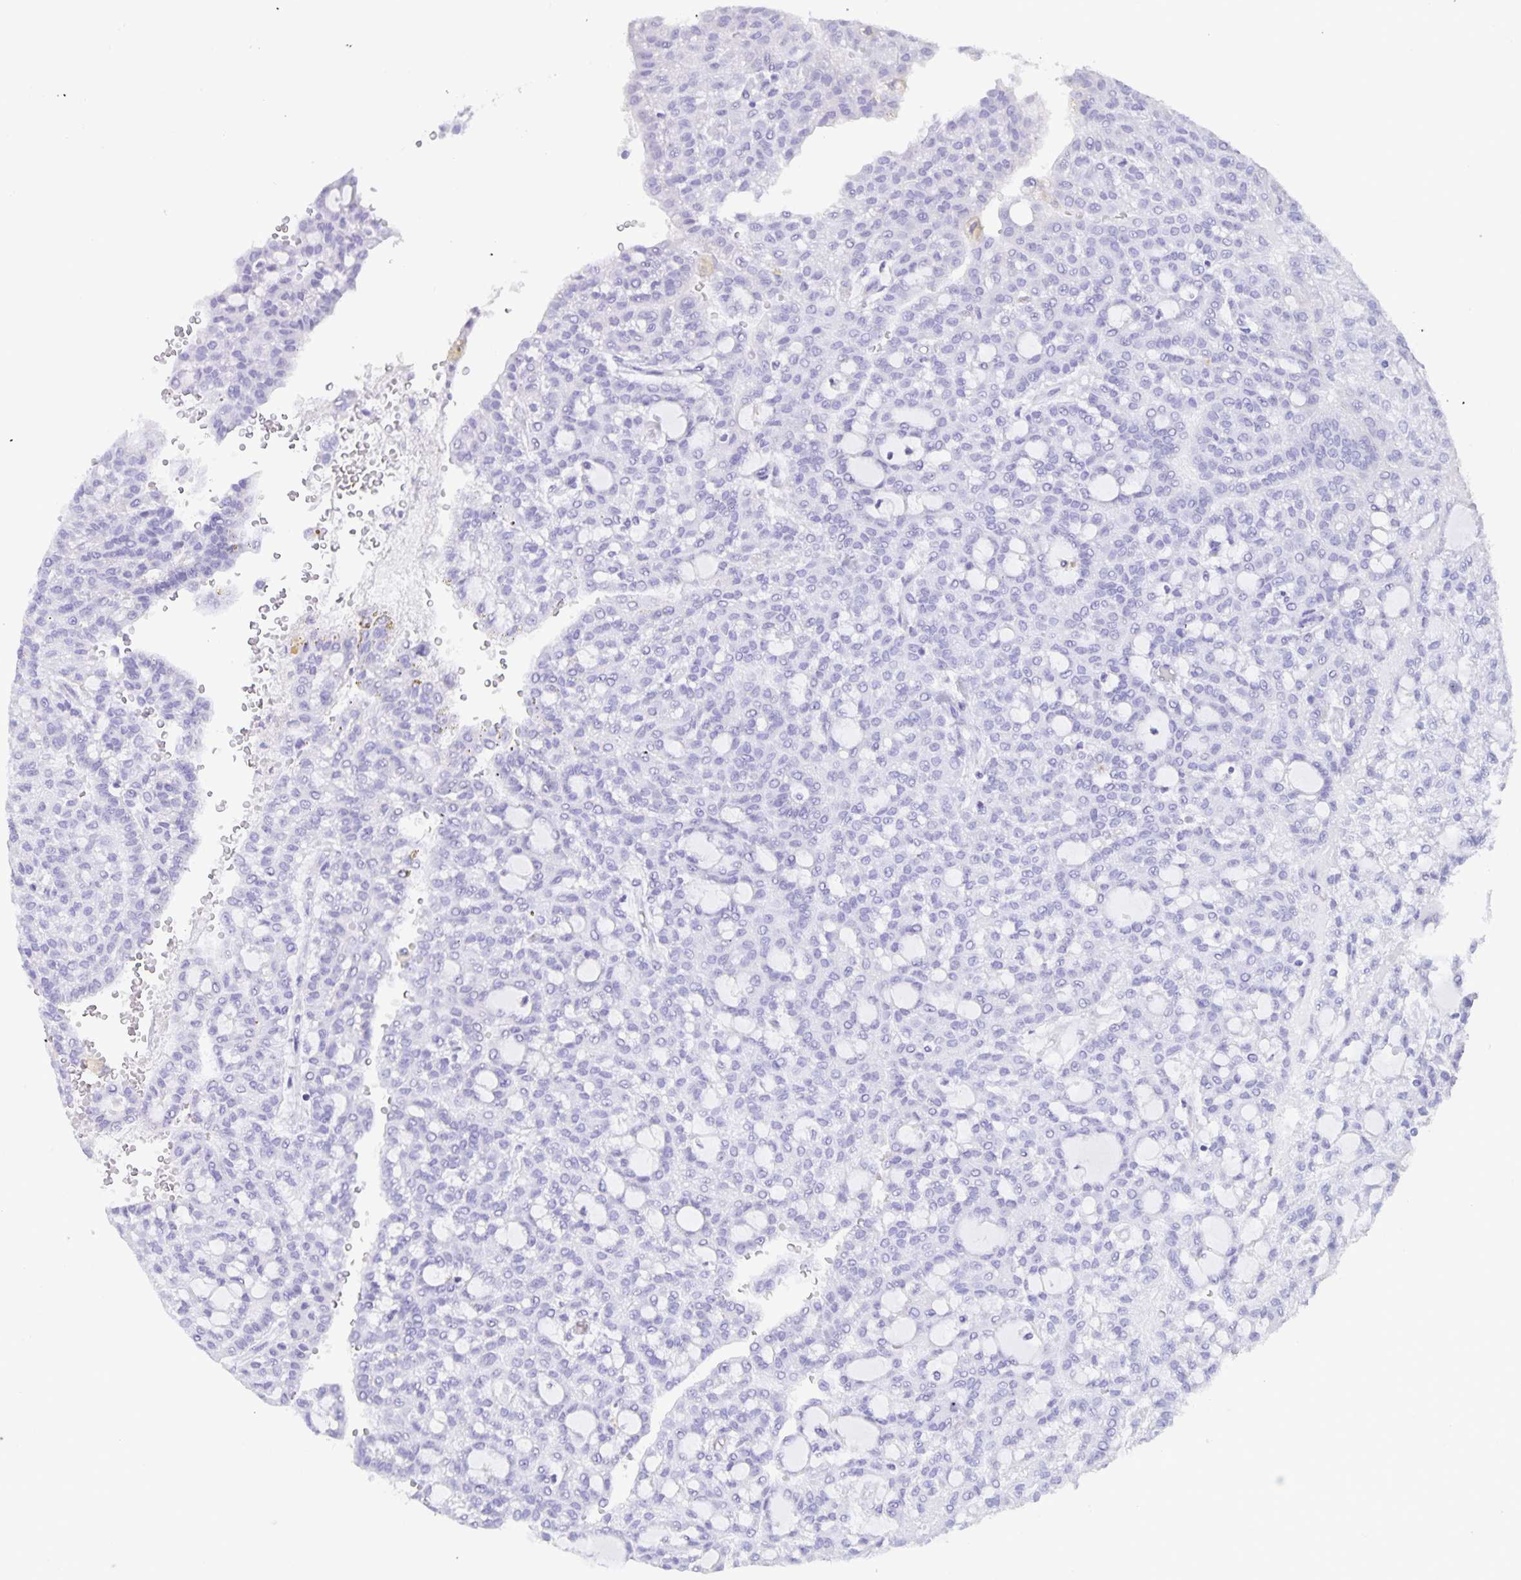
{"staining": {"intensity": "negative", "quantity": "none", "location": "none"}, "tissue": "renal cancer", "cell_type": "Tumor cells", "image_type": "cancer", "snomed": [{"axis": "morphology", "description": "Adenocarcinoma, NOS"}, {"axis": "topography", "description": "Kidney"}], "caption": "This is an immunohistochemistry (IHC) image of renal adenocarcinoma. There is no expression in tumor cells.", "gene": "AQP4", "patient": {"sex": "male", "age": 63}}